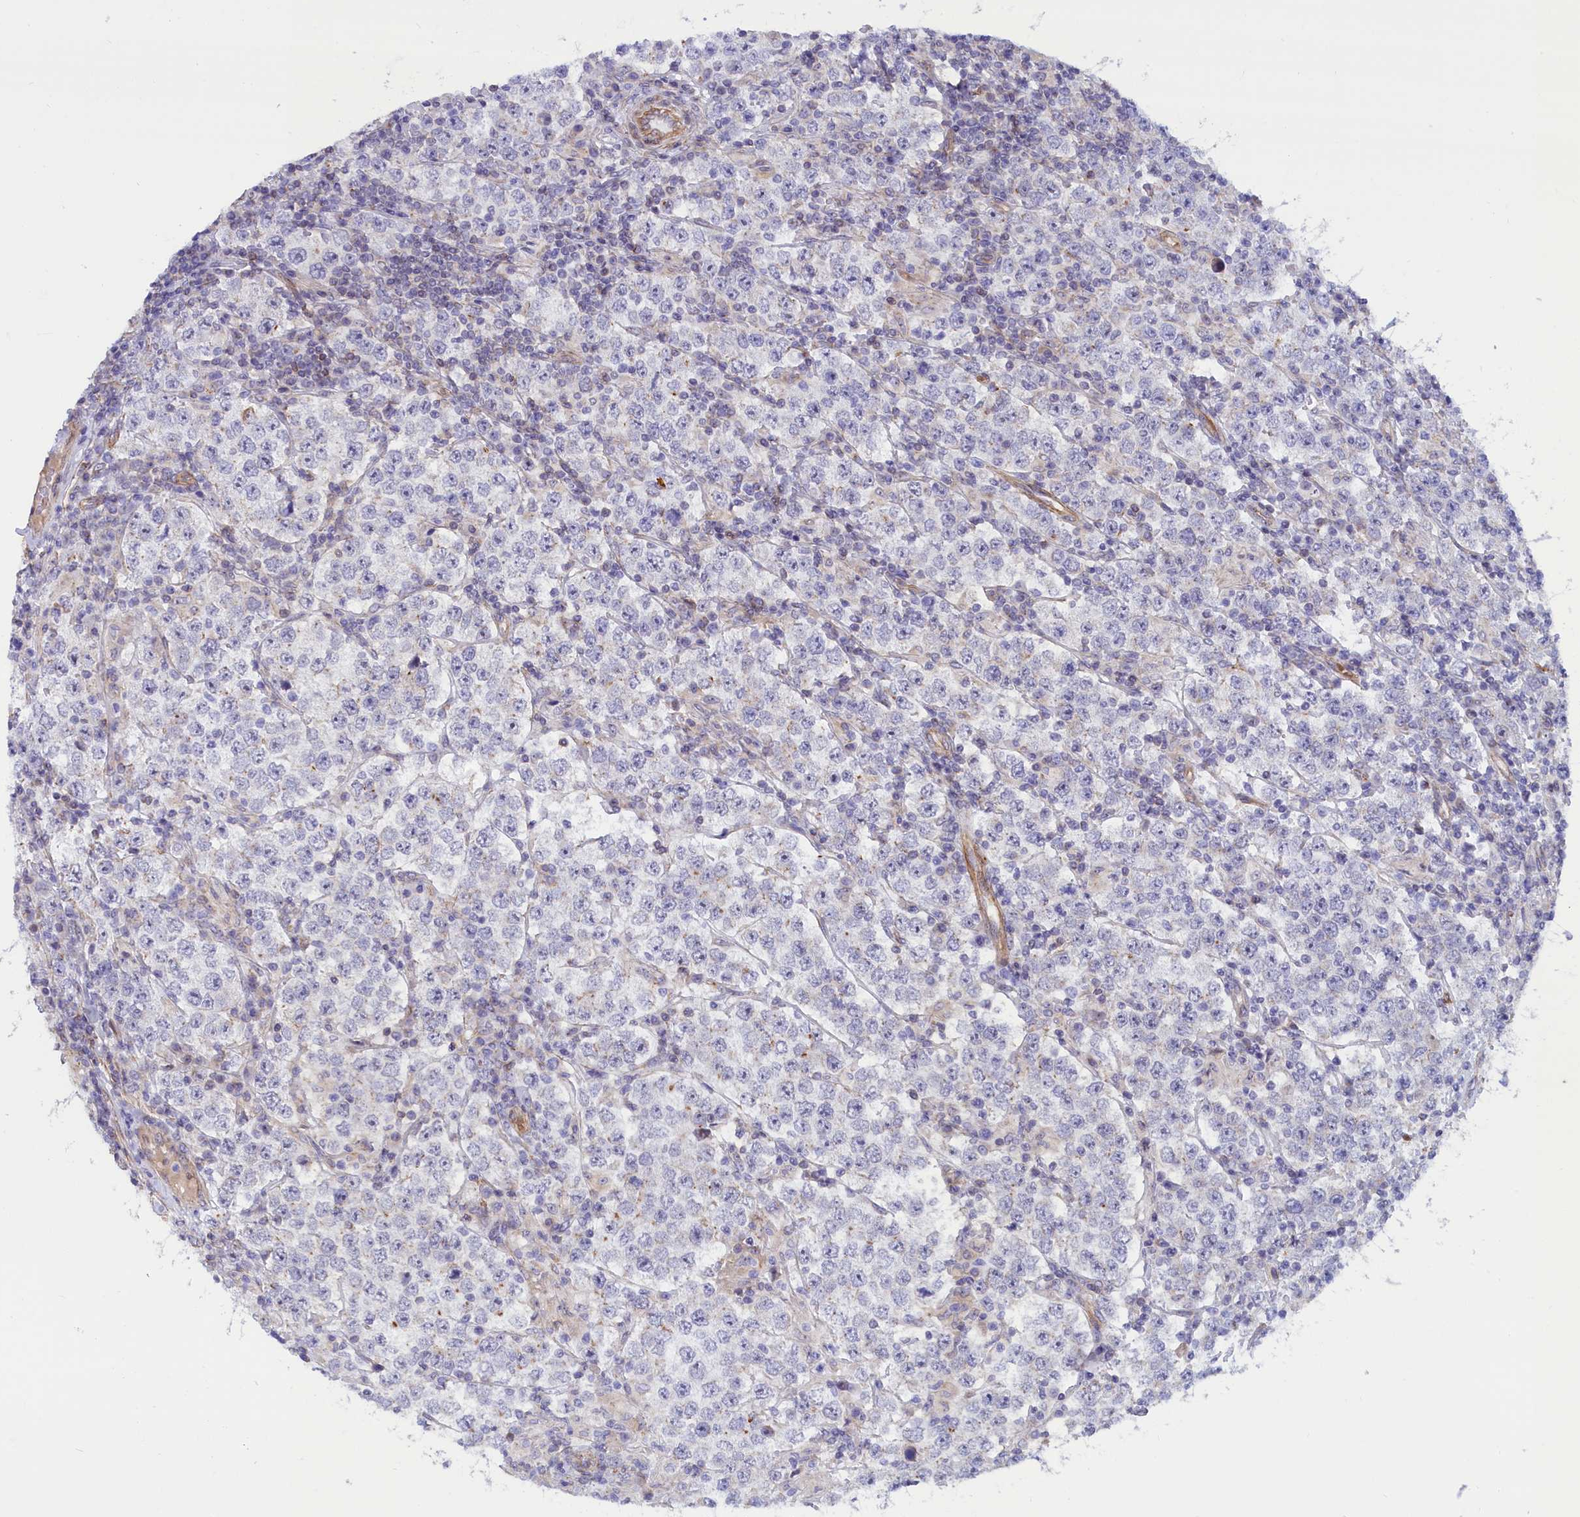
{"staining": {"intensity": "negative", "quantity": "none", "location": "none"}, "tissue": "testis cancer", "cell_type": "Tumor cells", "image_type": "cancer", "snomed": [{"axis": "morphology", "description": "Normal tissue, NOS"}, {"axis": "morphology", "description": "Urothelial carcinoma, High grade"}, {"axis": "morphology", "description": "Seminoma, NOS"}, {"axis": "morphology", "description": "Carcinoma, Embryonal, NOS"}, {"axis": "topography", "description": "Urinary bladder"}, {"axis": "topography", "description": "Testis"}], "caption": "This histopathology image is of testis urothelial carcinoma (high-grade) stained with IHC to label a protein in brown with the nuclei are counter-stained blue. There is no expression in tumor cells.", "gene": "ABCC12", "patient": {"sex": "male", "age": 41}}